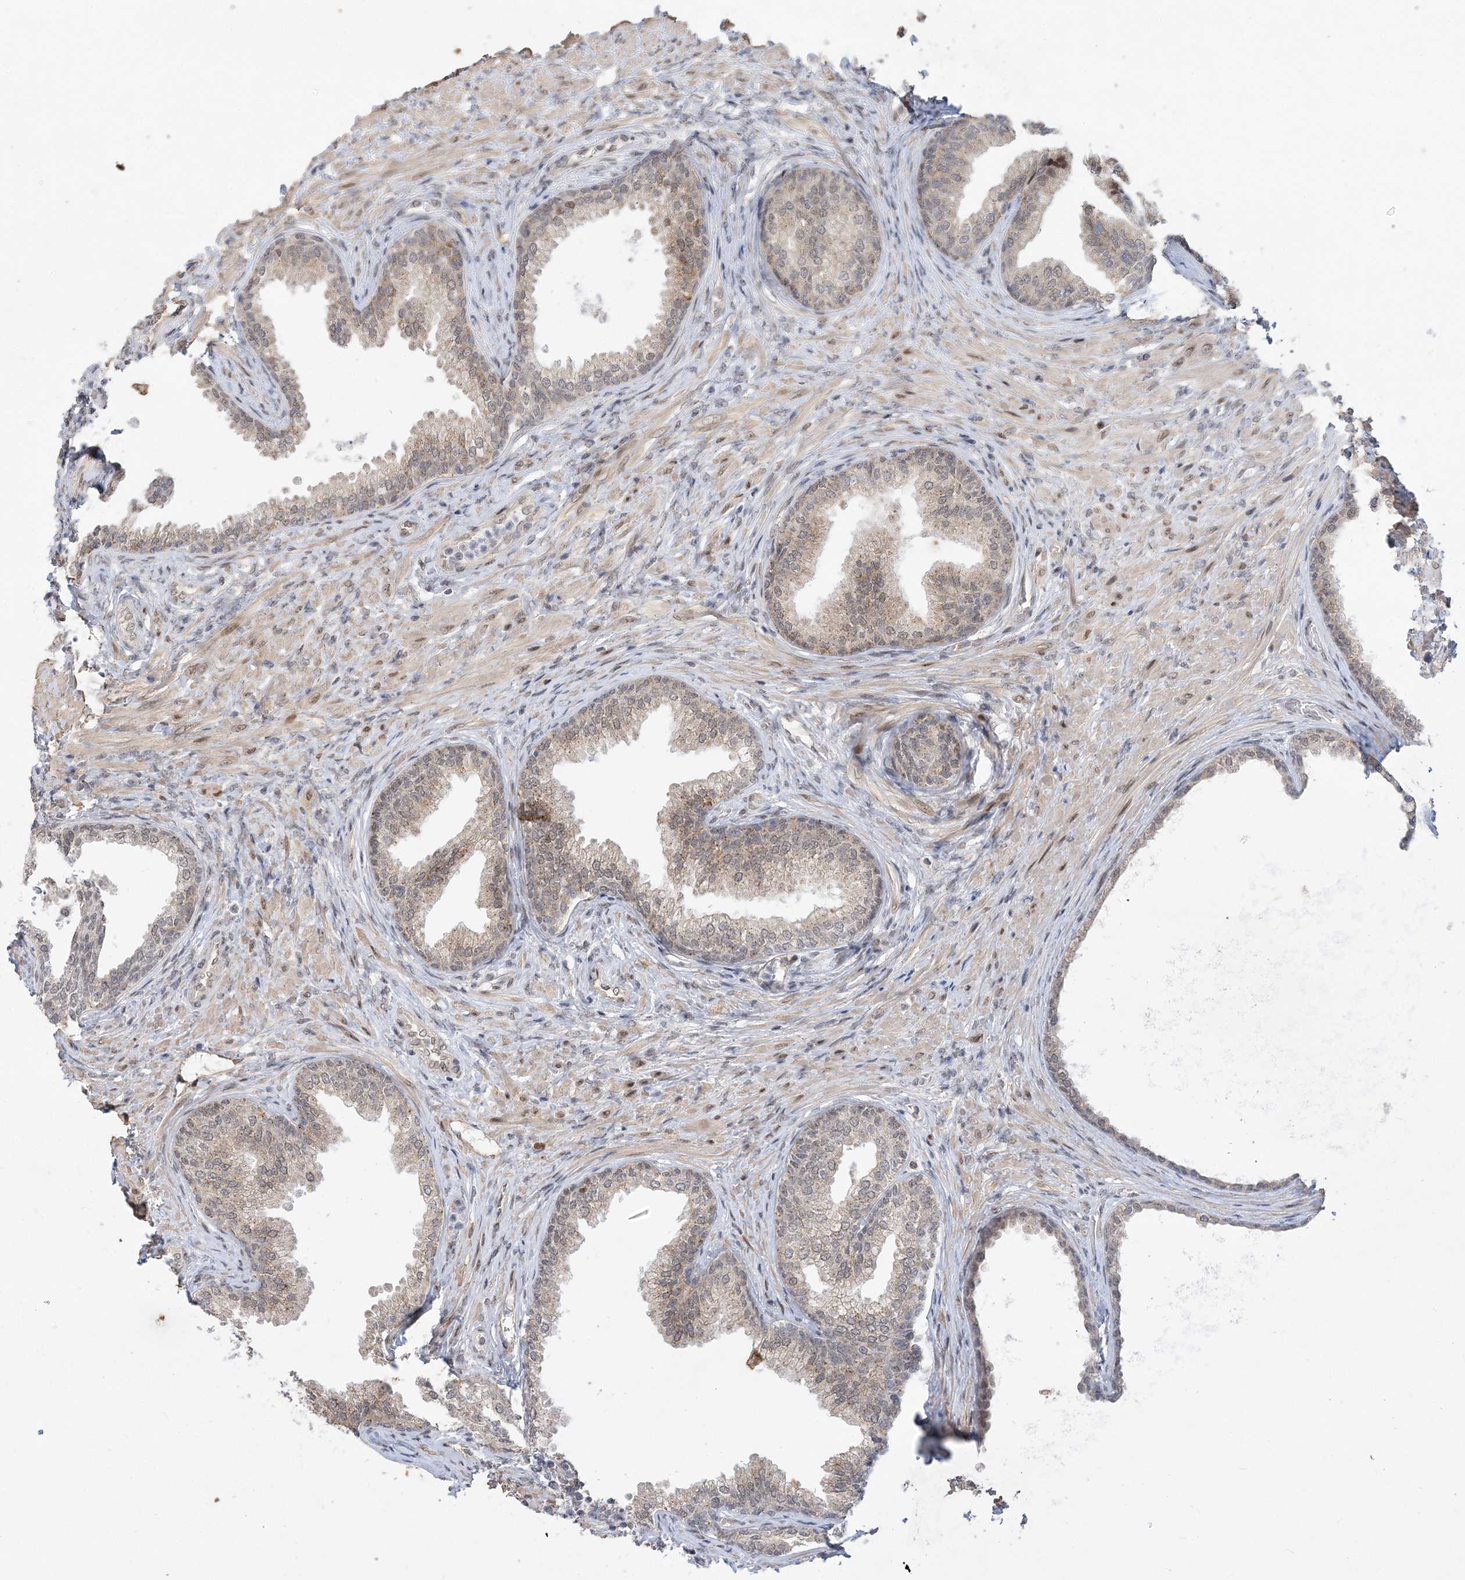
{"staining": {"intensity": "moderate", "quantity": "<25%", "location": "cytoplasmic/membranous"}, "tissue": "prostate", "cell_type": "Glandular cells", "image_type": "normal", "snomed": [{"axis": "morphology", "description": "Normal tissue, NOS"}, {"axis": "topography", "description": "Prostate"}], "caption": "IHC of normal human prostate shows low levels of moderate cytoplasmic/membranous expression in approximately <25% of glandular cells. (Brightfield microscopy of DAB IHC at high magnification).", "gene": "WAC", "patient": {"sex": "male", "age": 76}}